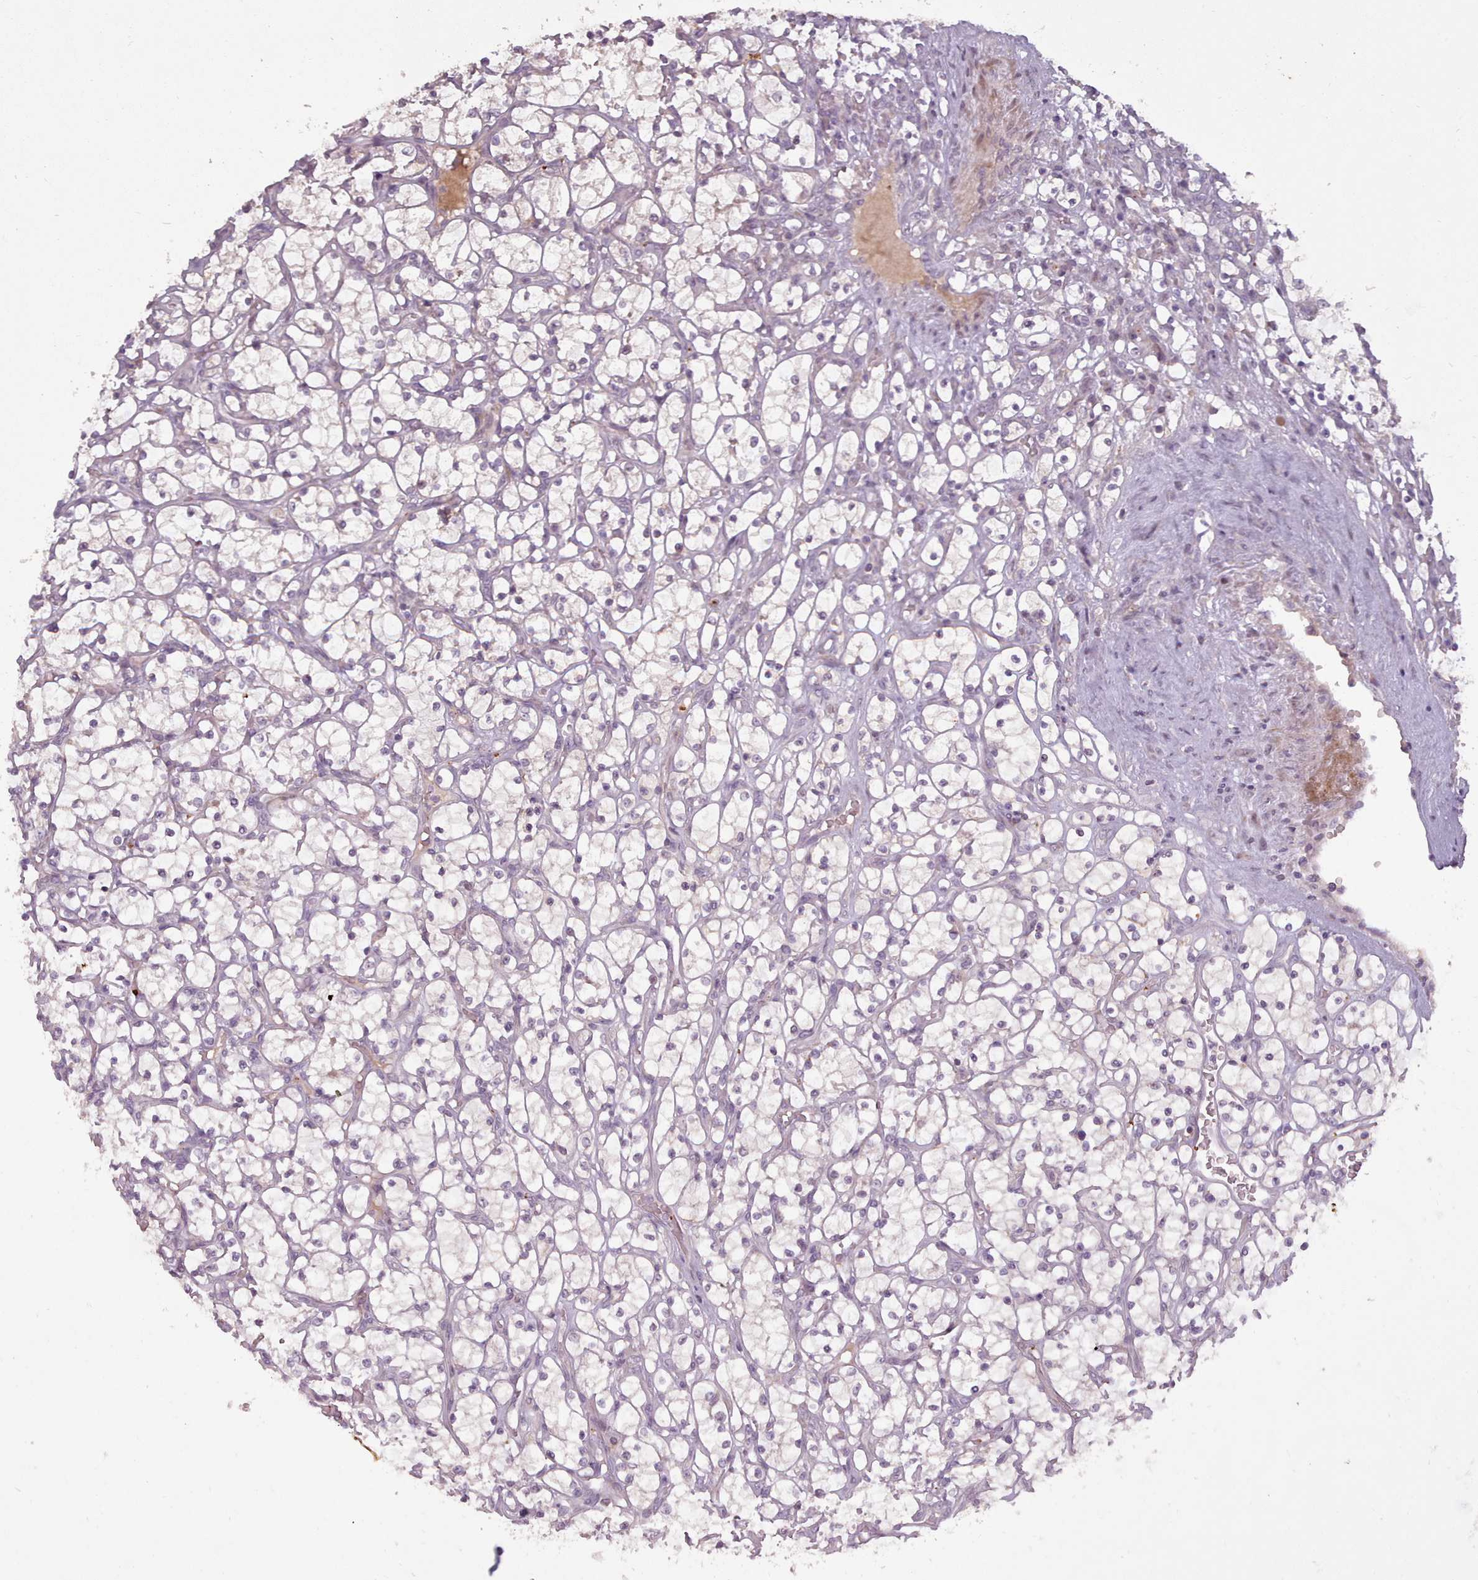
{"staining": {"intensity": "negative", "quantity": "none", "location": "none"}, "tissue": "renal cancer", "cell_type": "Tumor cells", "image_type": "cancer", "snomed": [{"axis": "morphology", "description": "Adenocarcinoma, NOS"}, {"axis": "topography", "description": "Kidney"}], "caption": "This is an immunohistochemistry image of renal adenocarcinoma. There is no positivity in tumor cells.", "gene": "LEFTY2", "patient": {"sex": "female", "age": 69}}